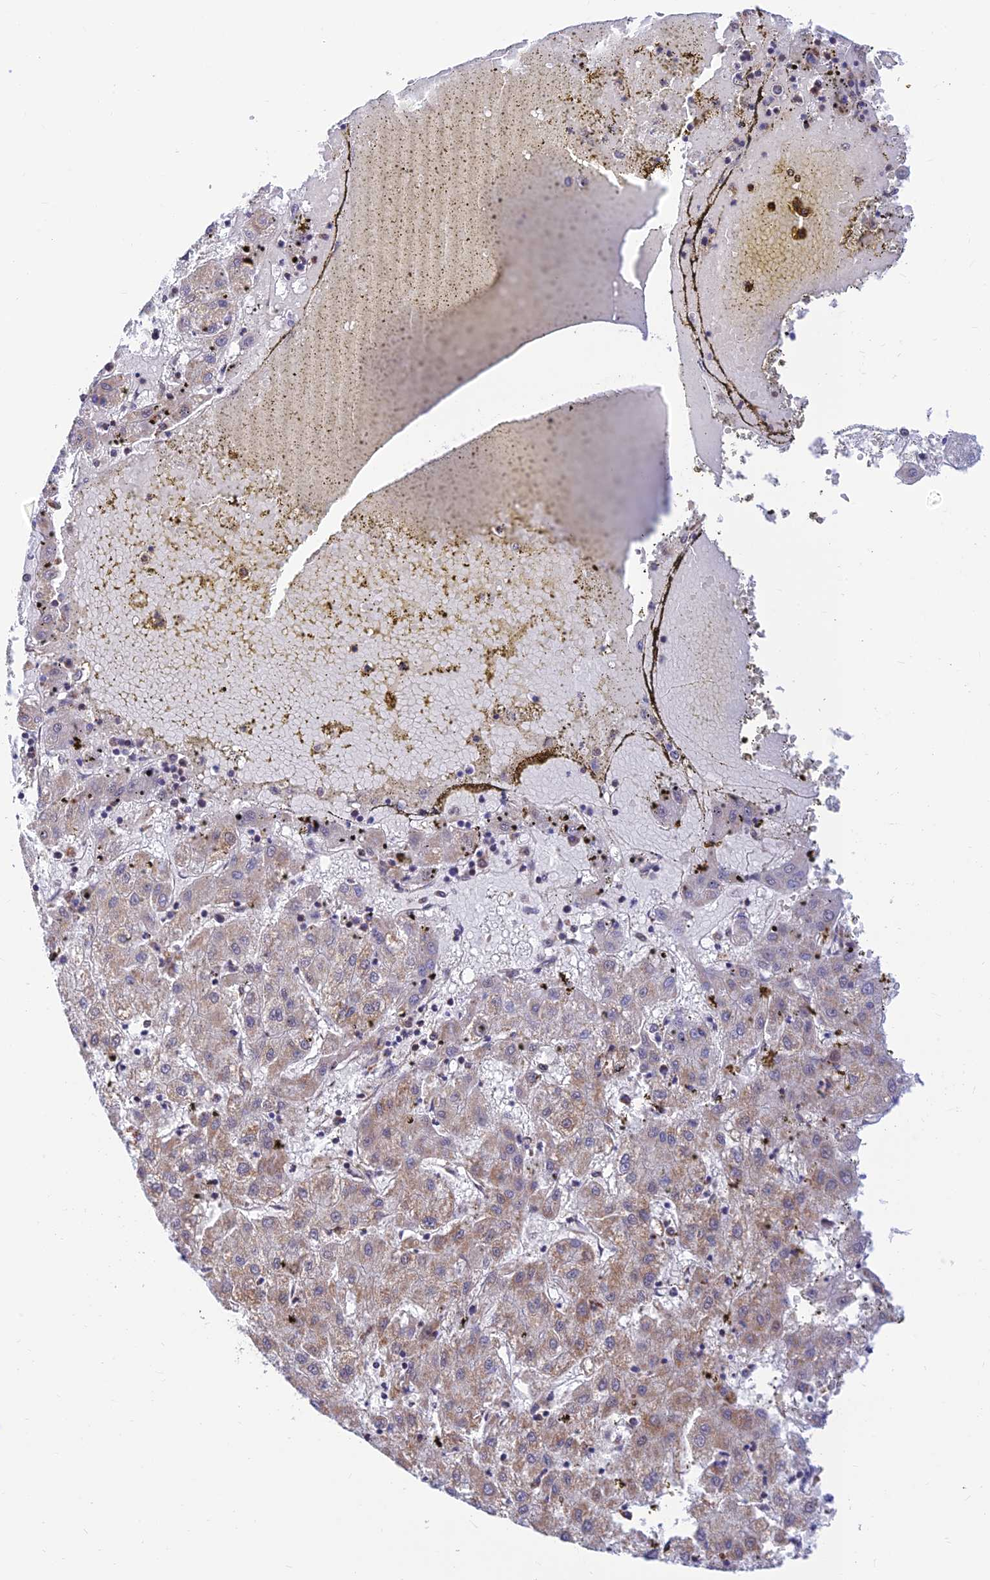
{"staining": {"intensity": "weak", "quantity": ">75%", "location": "cytoplasmic/membranous"}, "tissue": "liver cancer", "cell_type": "Tumor cells", "image_type": "cancer", "snomed": [{"axis": "morphology", "description": "Carcinoma, Hepatocellular, NOS"}, {"axis": "topography", "description": "Liver"}], "caption": "A micrograph showing weak cytoplasmic/membranous positivity in about >75% of tumor cells in liver cancer (hepatocellular carcinoma), as visualized by brown immunohistochemical staining.", "gene": "LYSMD2", "patient": {"sex": "male", "age": 72}}